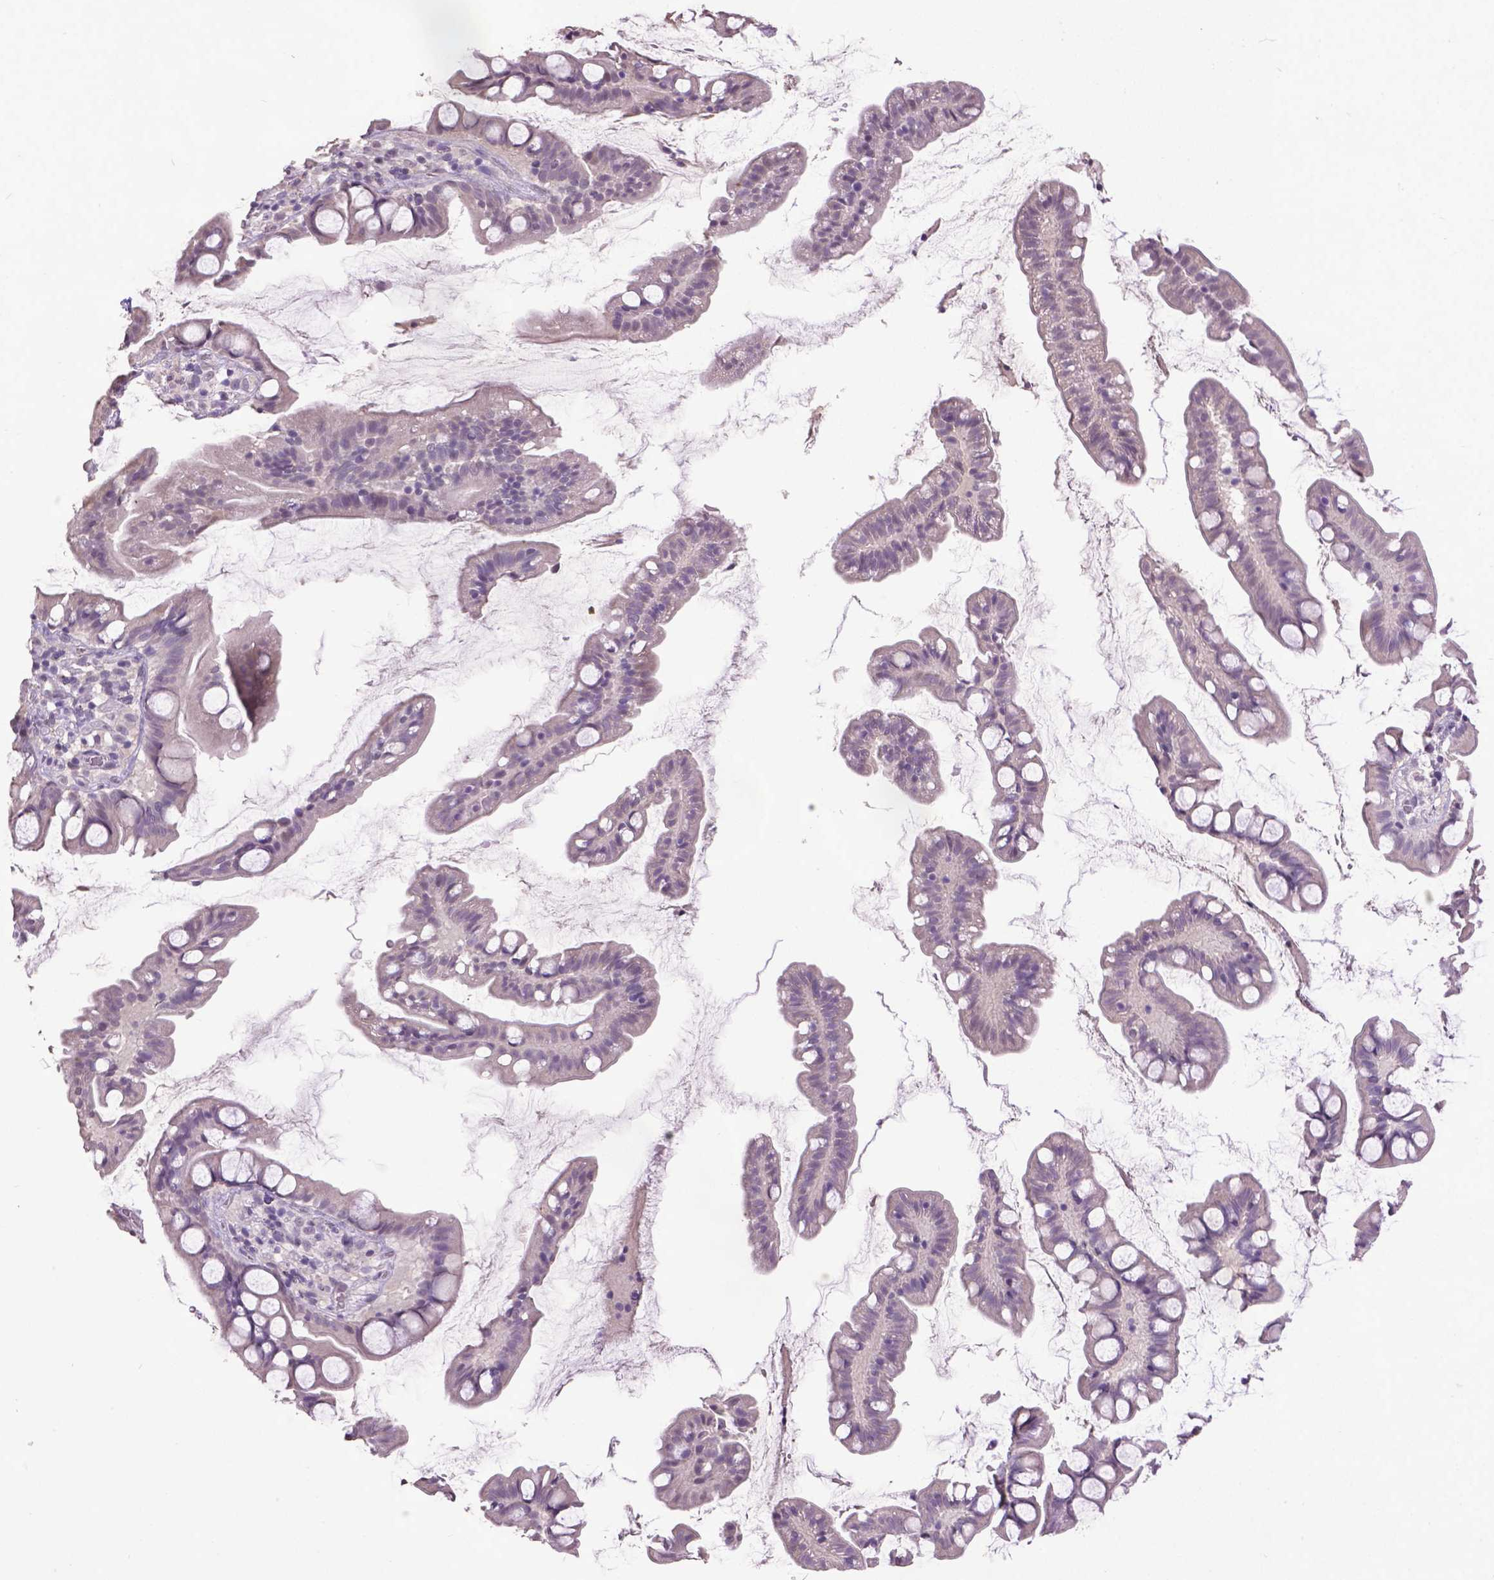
{"staining": {"intensity": "negative", "quantity": "none", "location": "none"}, "tissue": "small intestine", "cell_type": "Glandular cells", "image_type": "normal", "snomed": [{"axis": "morphology", "description": "Normal tissue, NOS"}, {"axis": "topography", "description": "Small intestine"}], "caption": "Immunohistochemistry histopathology image of benign small intestine stained for a protein (brown), which reveals no staining in glandular cells.", "gene": "CPM", "patient": {"sex": "male", "age": 70}}